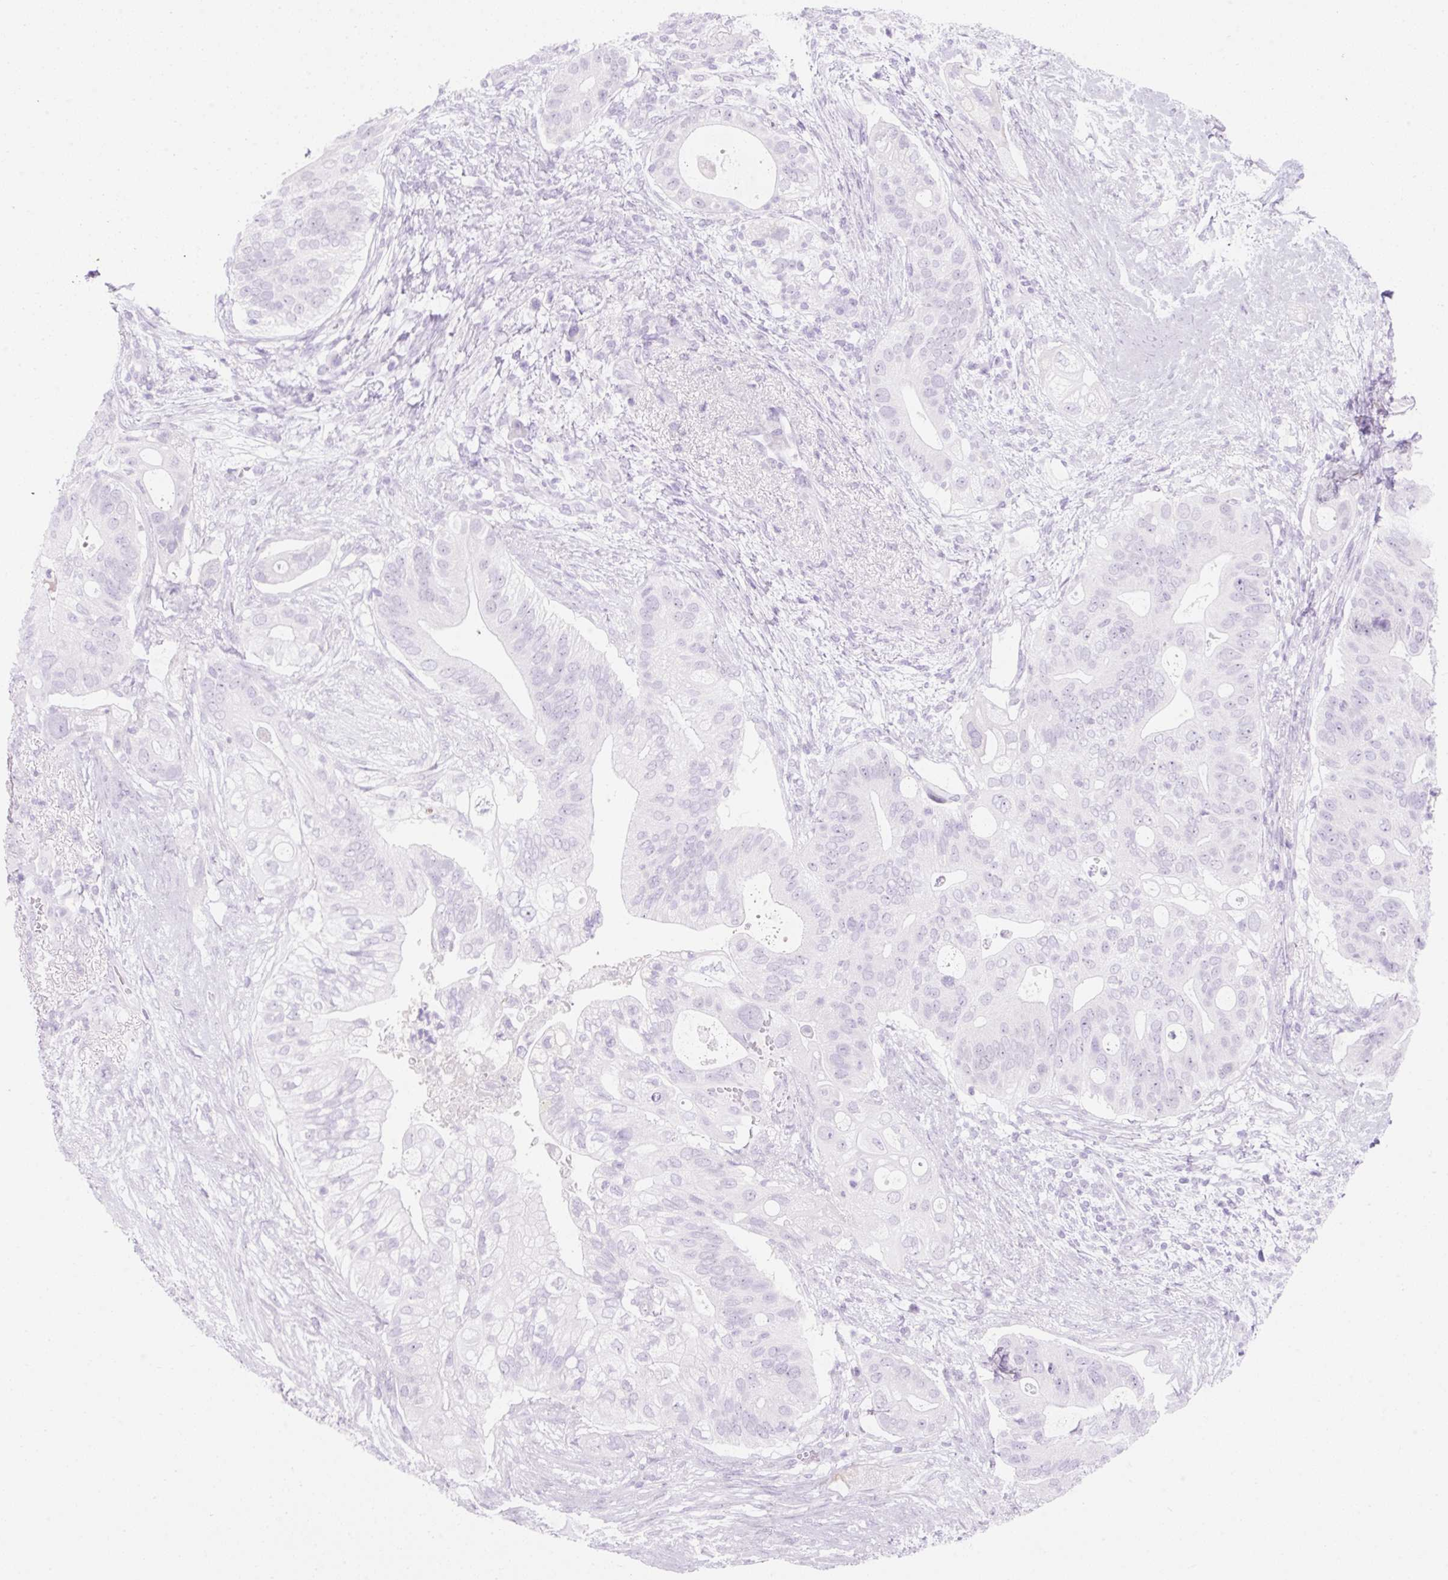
{"staining": {"intensity": "negative", "quantity": "none", "location": "none"}, "tissue": "pancreatic cancer", "cell_type": "Tumor cells", "image_type": "cancer", "snomed": [{"axis": "morphology", "description": "Adenocarcinoma, NOS"}, {"axis": "topography", "description": "Pancreas"}], "caption": "This is an immunohistochemistry (IHC) micrograph of pancreatic cancer. There is no positivity in tumor cells.", "gene": "ZNF121", "patient": {"sex": "female", "age": 72}}